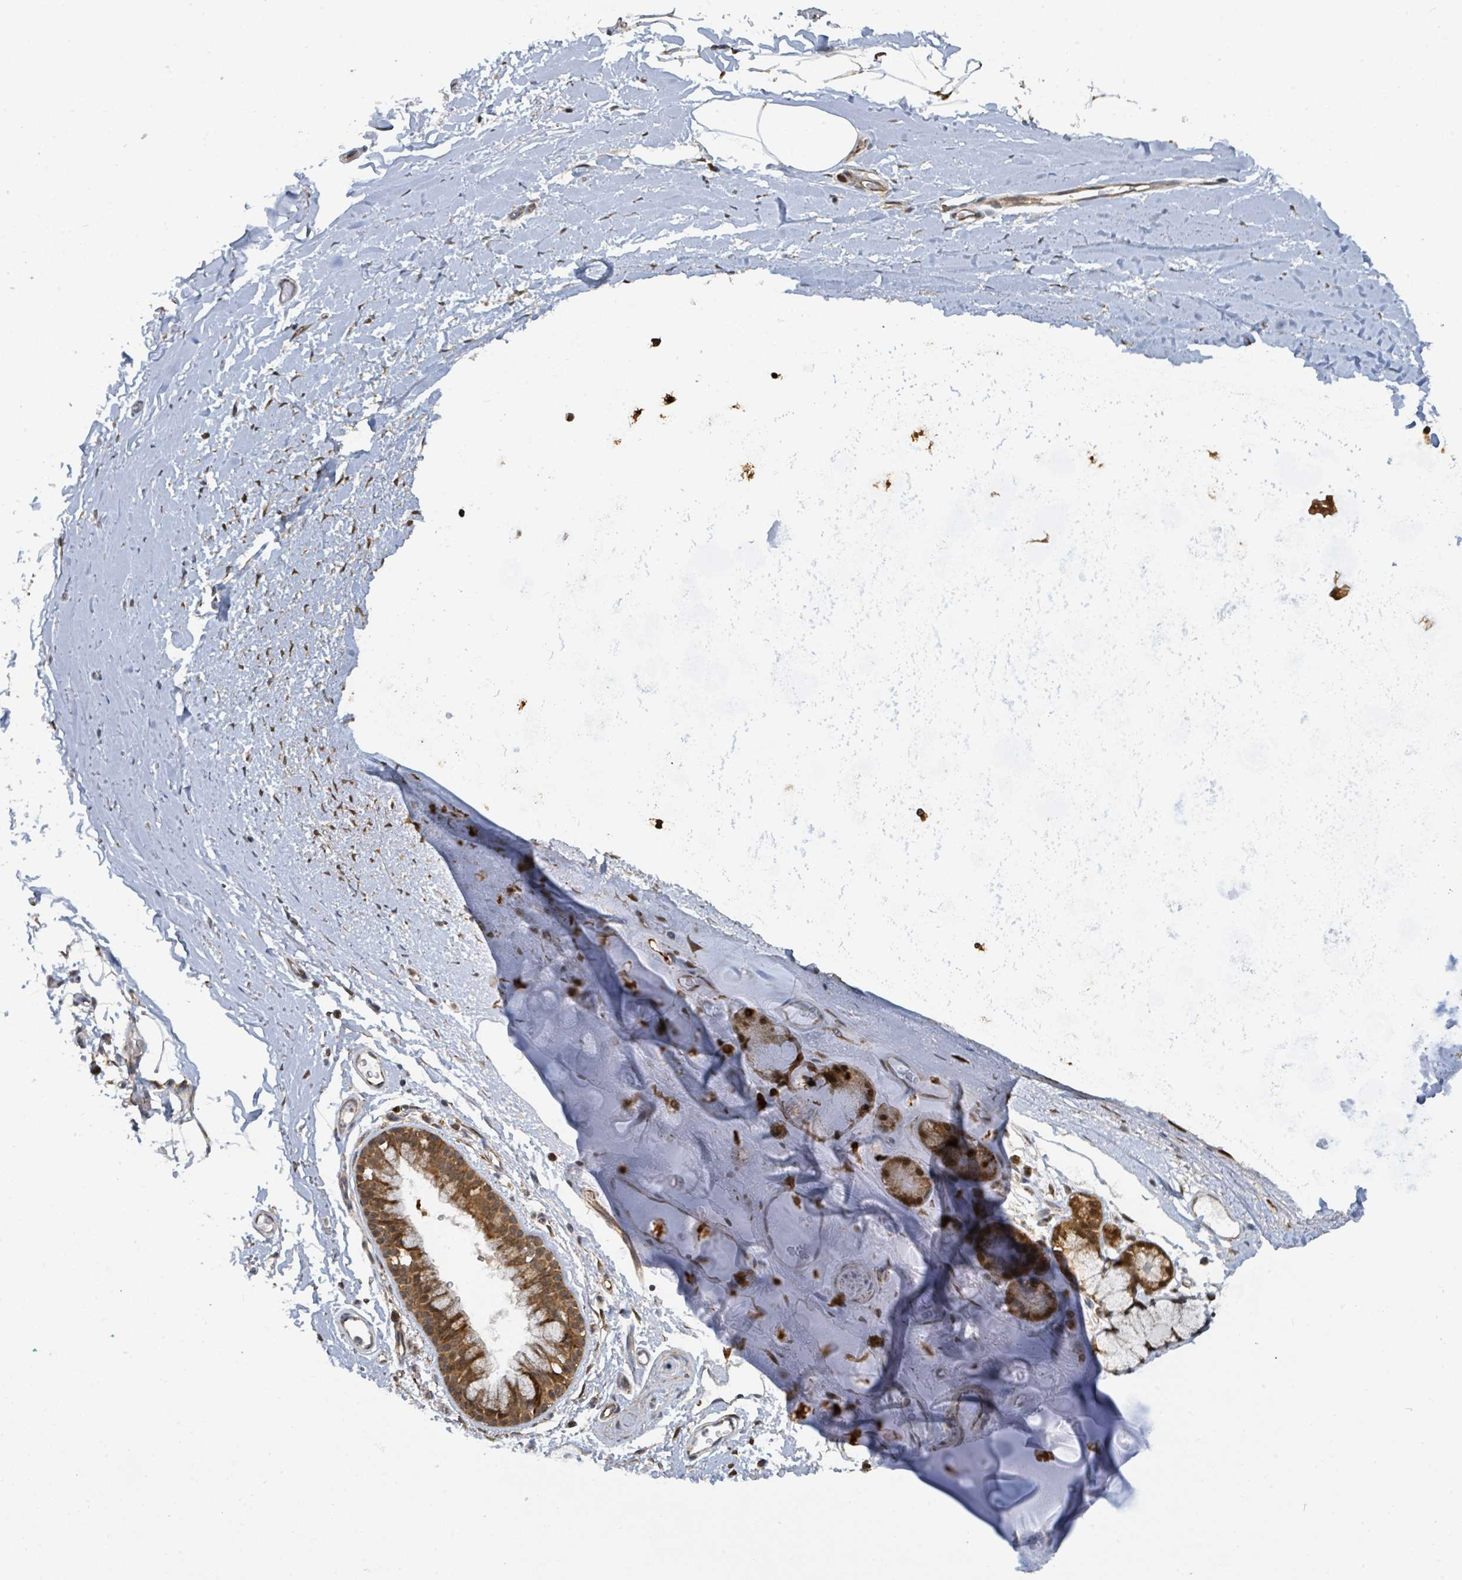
{"staining": {"intensity": "moderate", "quantity": "25%-75%", "location": "cytoplasmic/membranous,nuclear"}, "tissue": "adipose tissue", "cell_type": "Adipocytes", "image_type": "normal", "snomed": [{"axis": "morphology", "description": "Normal tissue, NOS"}, {"axis": "topography", "description": "Cartilage tissue"}, {"axis": "topography", "description": "Bronchus"}], "caption": "Protein expression by immunohistochemistry exhibits moderate cytoplasmic/membranous,nuclear expression in approximately 25%-75% of adipocytes in unremarkable adipose tissue. The staining is performed using DAB (3,3'-diaminobenzidine) brown chromogen to label protein expression. The nuclei are counter-stained blue using hematoxylin.", "gene": "PSMB7", "patient": {"sex": "female", "age": 72}}